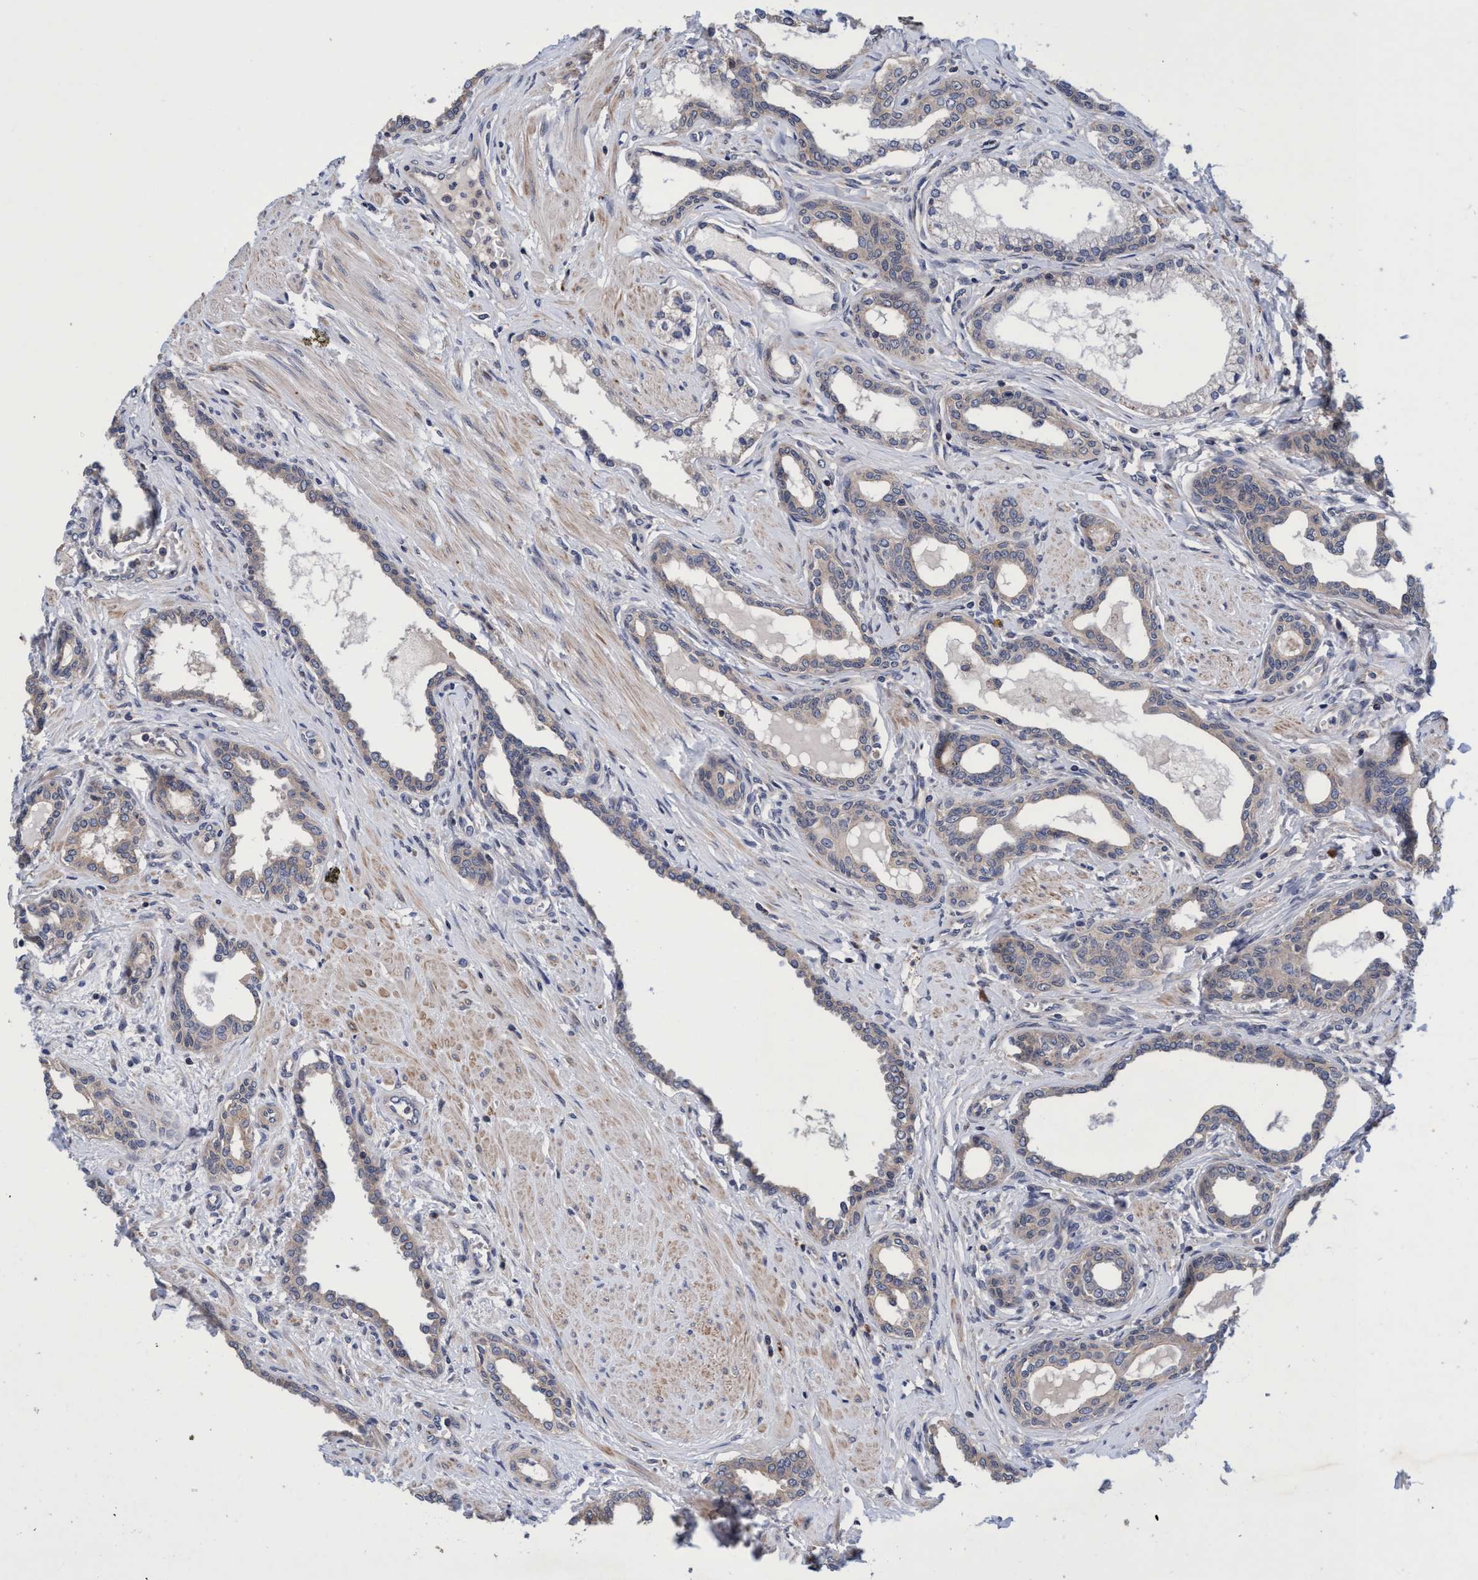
{"staining": {"intensity": "negative", "quantity": "none", "location": "none"}, "tissue": "prostate cancer", "cell_type": "Tumor cells", "image_type": "cancer", "snomed": [{"axis": "morphology", "description": "Adenocarcinoma, High grade"}, {"axis": "topography", "description": "Prostate"}], "caption": "Immunohistochemistry image of neoplastic tissue: human prostate cancer (adenocarcinoma (high-grade)) stained with DAB displays no significant protein positivity in tumor cells. (DAB (3,3'-diaminobenzidine) IHC with hematoxylin counter stain).", "gene": "CALCOCO2", "patient": {"sex": "male", "age": 52}}